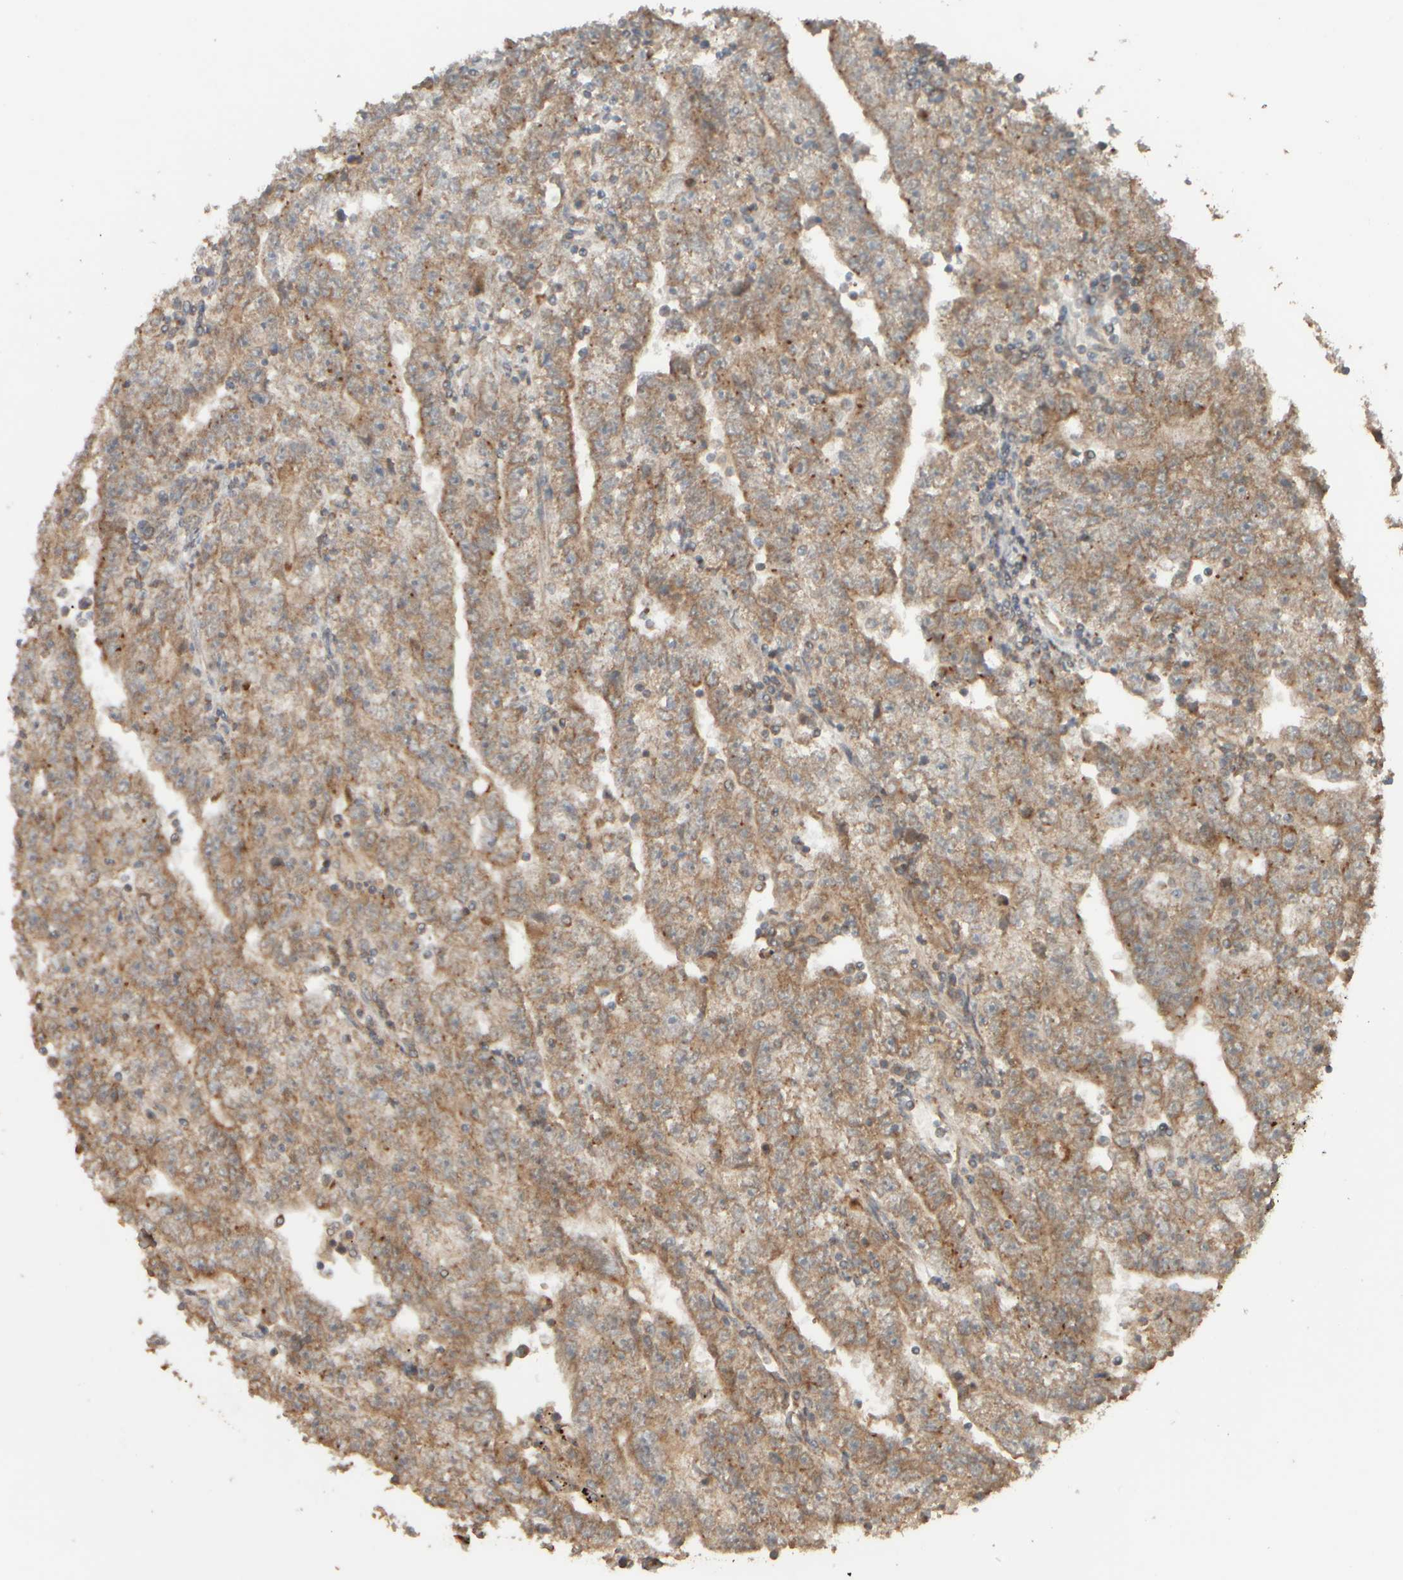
{"staining": {"intensity": "weak", "quantity": ">75%", "location": "cytoplasmic/membranous"}, "tissue": "testis cancer", "cell_type": "Tumor cells", "image_type": "cancer", "snomed": [{"axis": "morphology", "description": "Carcinoma, Embryonal, NOS"}, {"axis": "topography", "description": "Testis"}], "caption": "High-magnification brightfield microscopy of testis cancer (embryonal carcinoma) stained with DAB (3,3'-diaminobenzidine) (brown) and counterstained with hematoxylin (blue). tumor cells exhibit weak cytoplasmic/membranous positivity is identified in approximately>75% of cells.", "gene": "EIF2B3", "patient": {"sex": "male", "age": 25}}